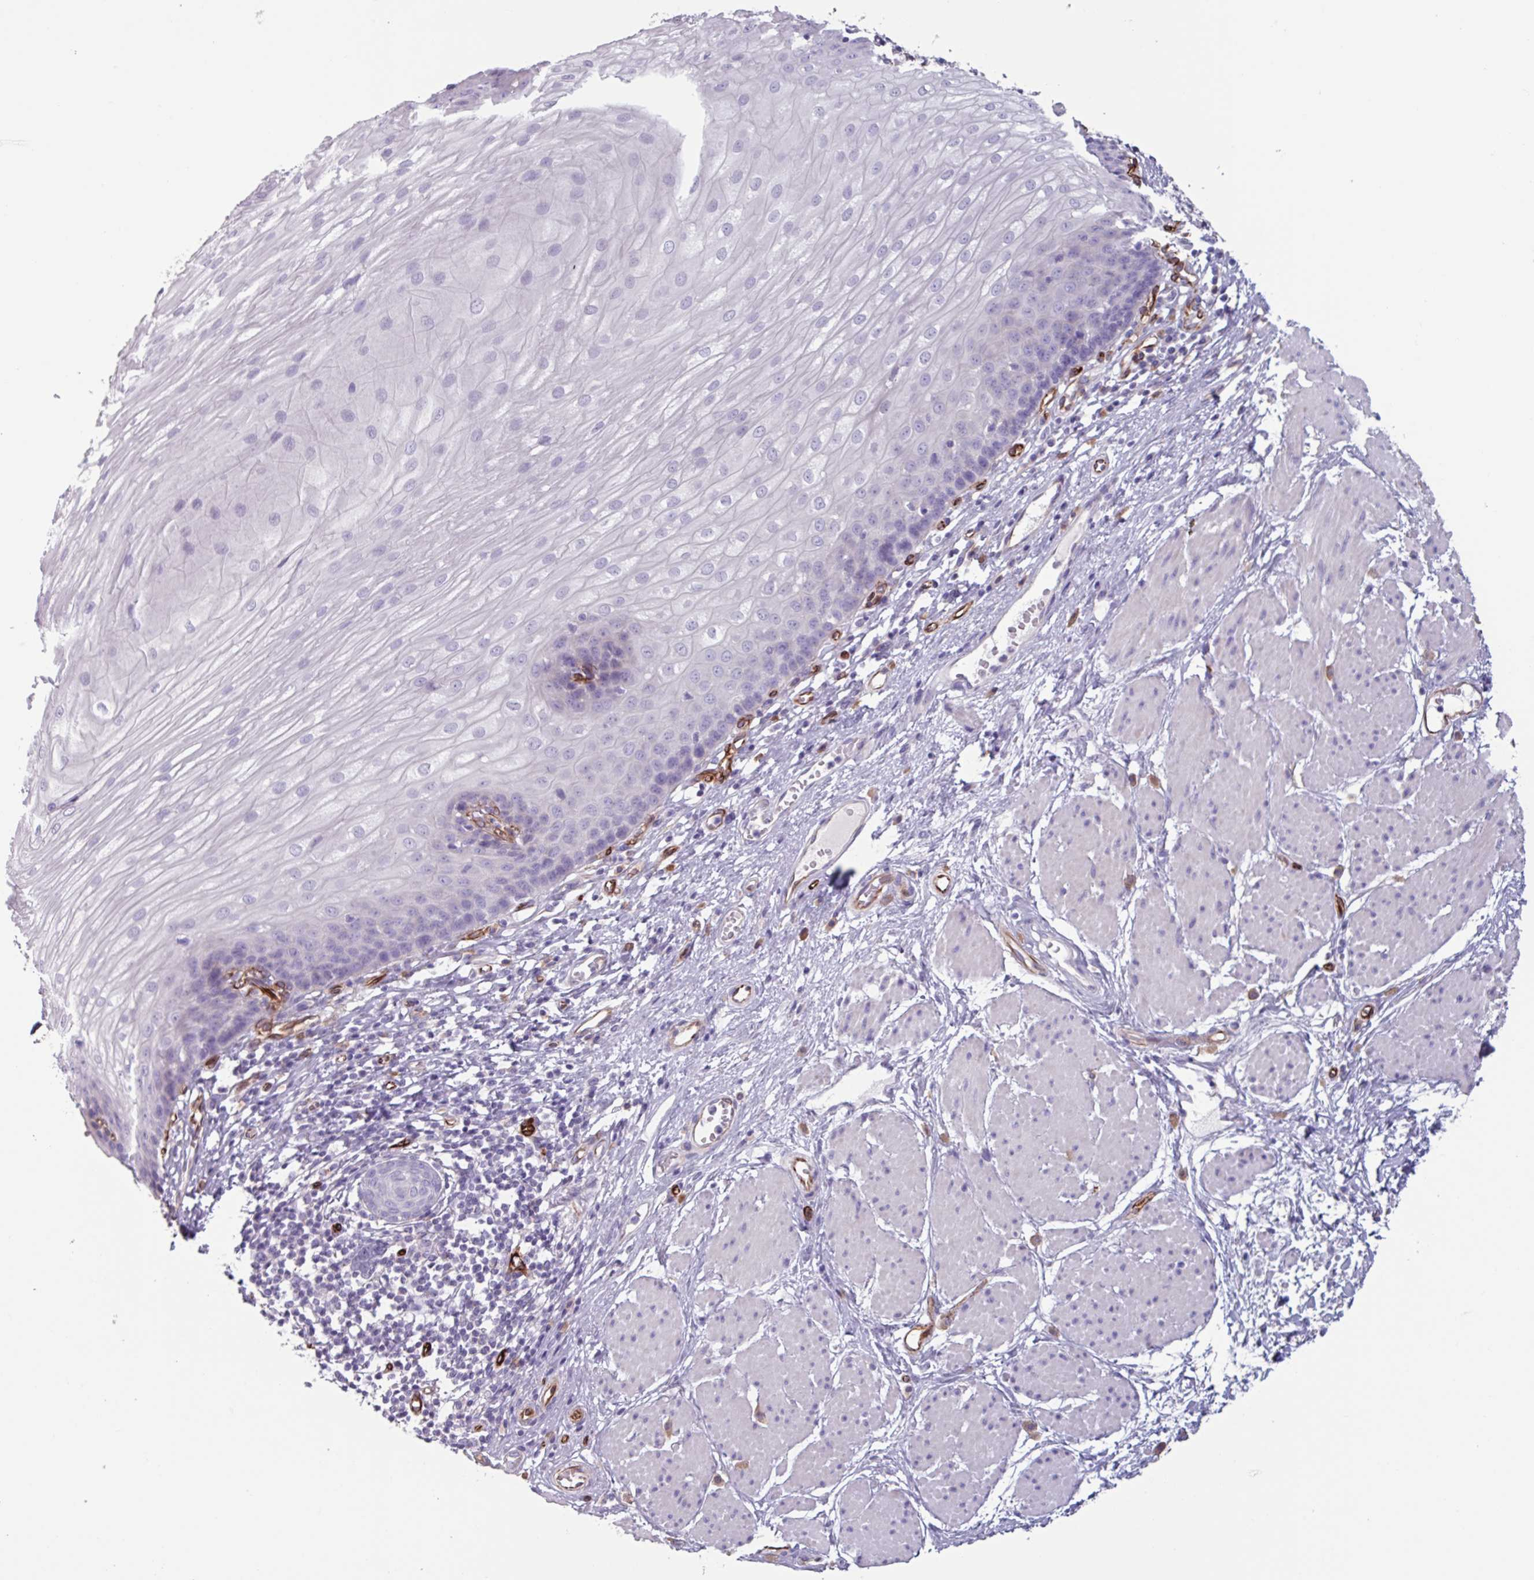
{"staining": {"intensity": "negative", "quantity": "none", "location": "none"}, "tissue": "esophagus", "cell_type": "Squamous epithelial cells", "image_type": "normal", "snomed": [{"axis": "morphology", "description": "Normal tissue, NOS"}, {"axis": "topography", "description": "Esophagus"}], "caption": "Immunohistochemistry (IHC) micrograph of normal human esophagus stained for a protein (brown), which shows no positivity in squamous epithelial cells.", "gene": "BTD", "patient": {"sex": "male", "age": 69}}